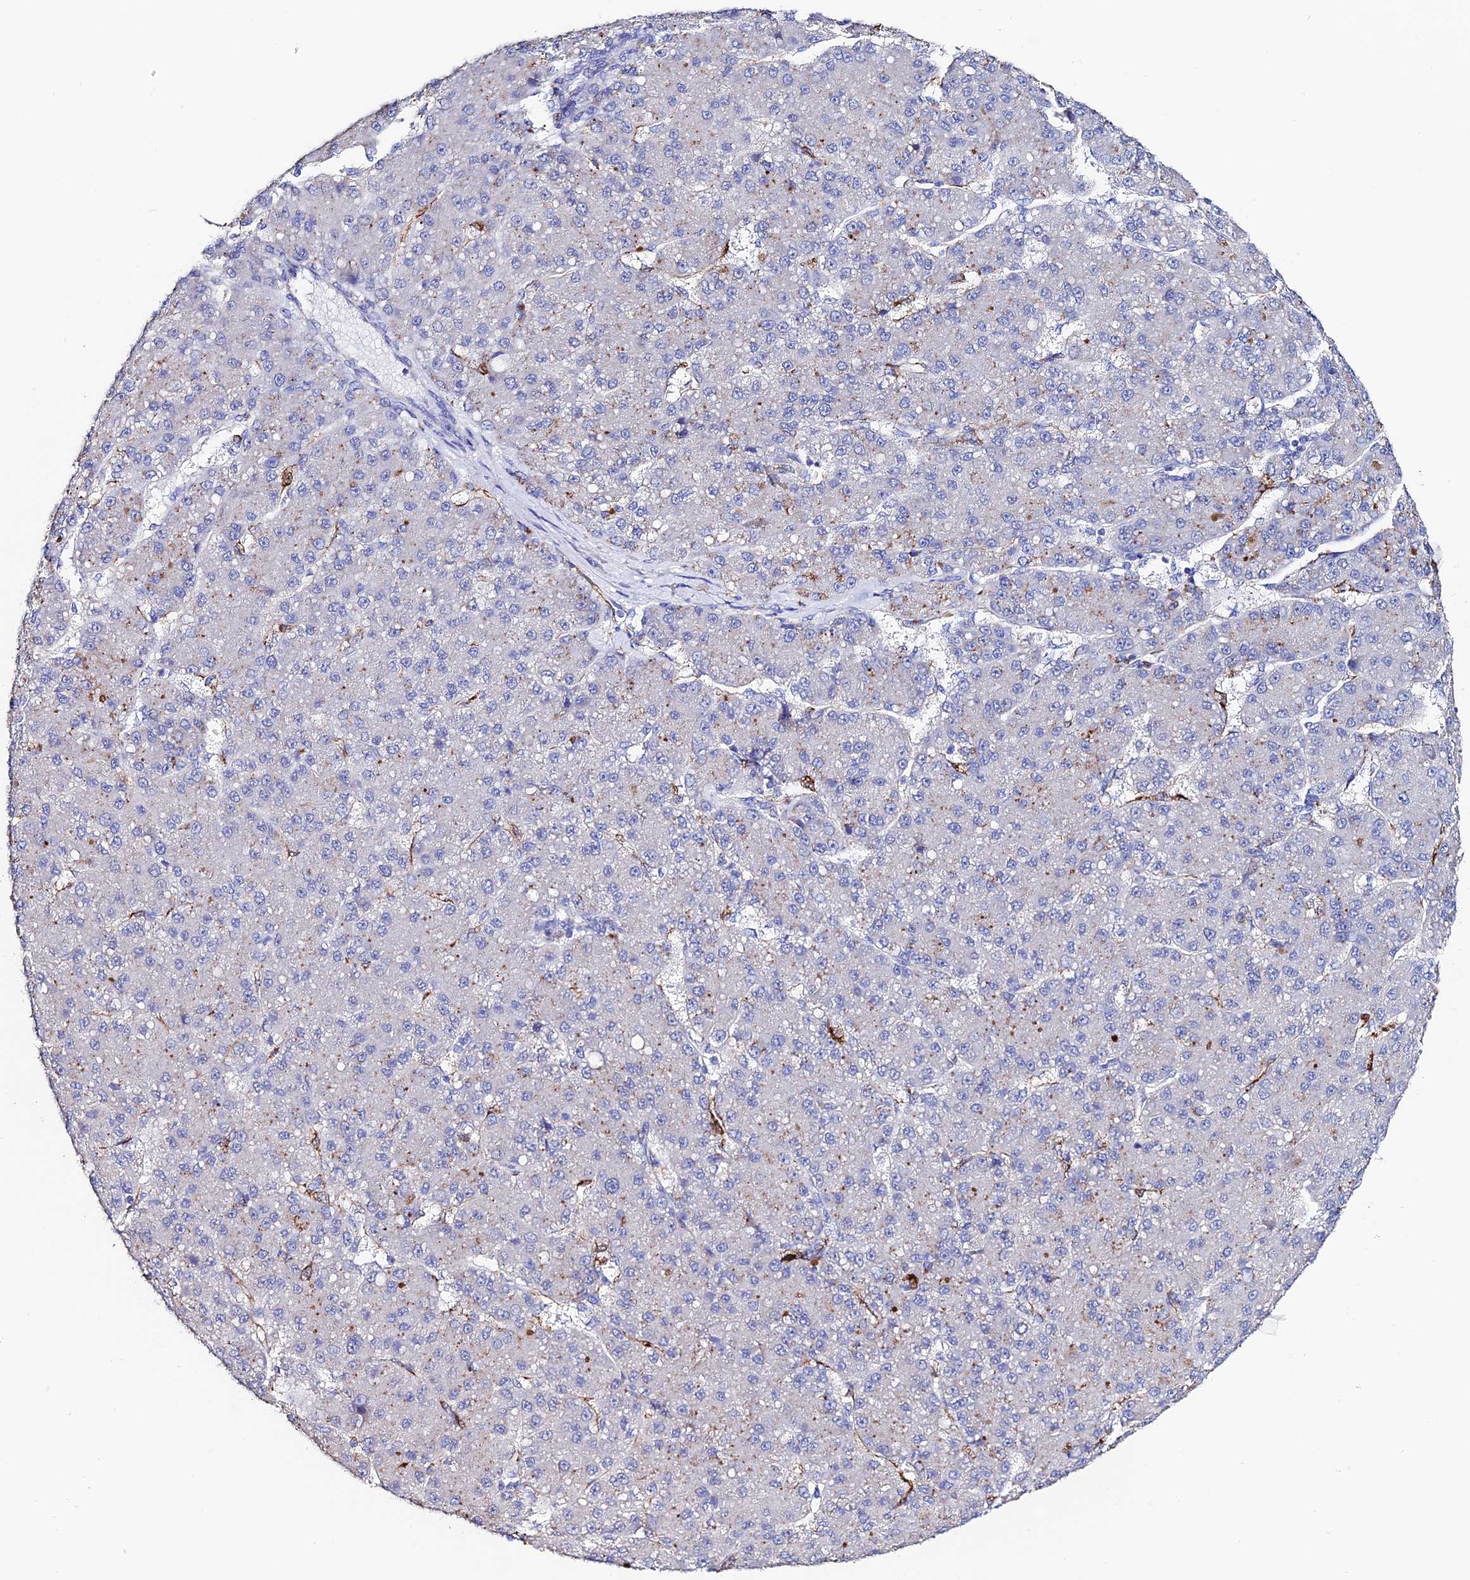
{"staining": {"intensity": "negative", "quantity": "none", "location": "none"}, "tissue": "liver cancer", "cell_type": "Tumor cells", "image_type": "cancer", "snomed": [{"axis": "morphology", "description": "Carcinoma, Hepatocellular, NOS"}, {"axis": "topography", "description": "Liver"}], "caption": "Tumor cells are negative for brown protein staining in liver cancer (hepatocellular carcinoma).", "gene": "ESM1", "patient": {"sex": "male", "age": 67}}